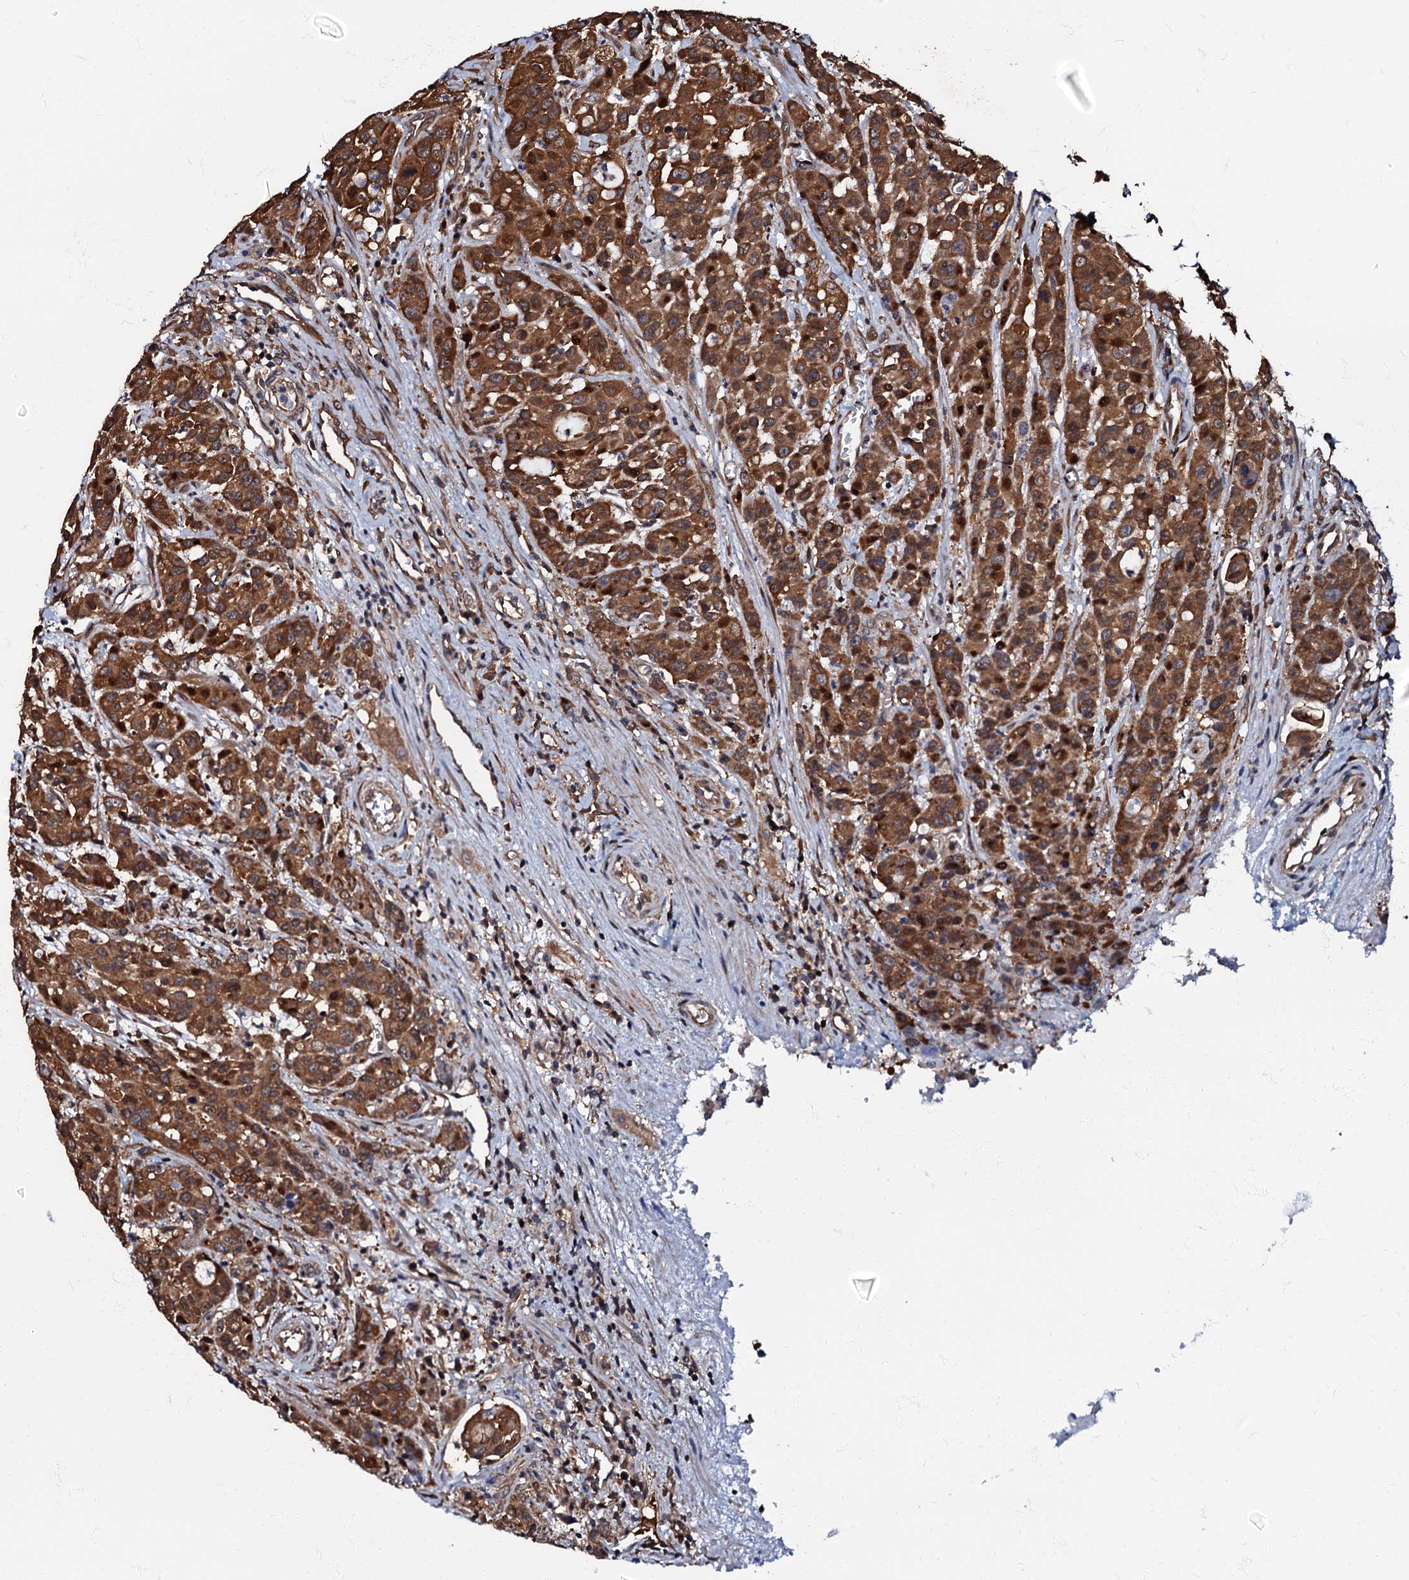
{"staining": {"intensity": "moderate", "quantity": ">75%", "location": "cytoplasmic/membranous"}, "tissue": "colorectal cancer", "cell_type": "Tumor cells", "image_type": "cancer", "snomed": [{"axis": "morphology", "description": "Adenocarcinoma, NOS"}, {"axis": "topography", "description": "Colon"}], "caption": "Immunohistochemical staining of human colorectal cancer reveals medium levels of moderate cytoplasmic/membranous protein staining in about >75% of tumor cells.", "gene": "OSBP", "patient": {"sex": "male", "age": 62}}